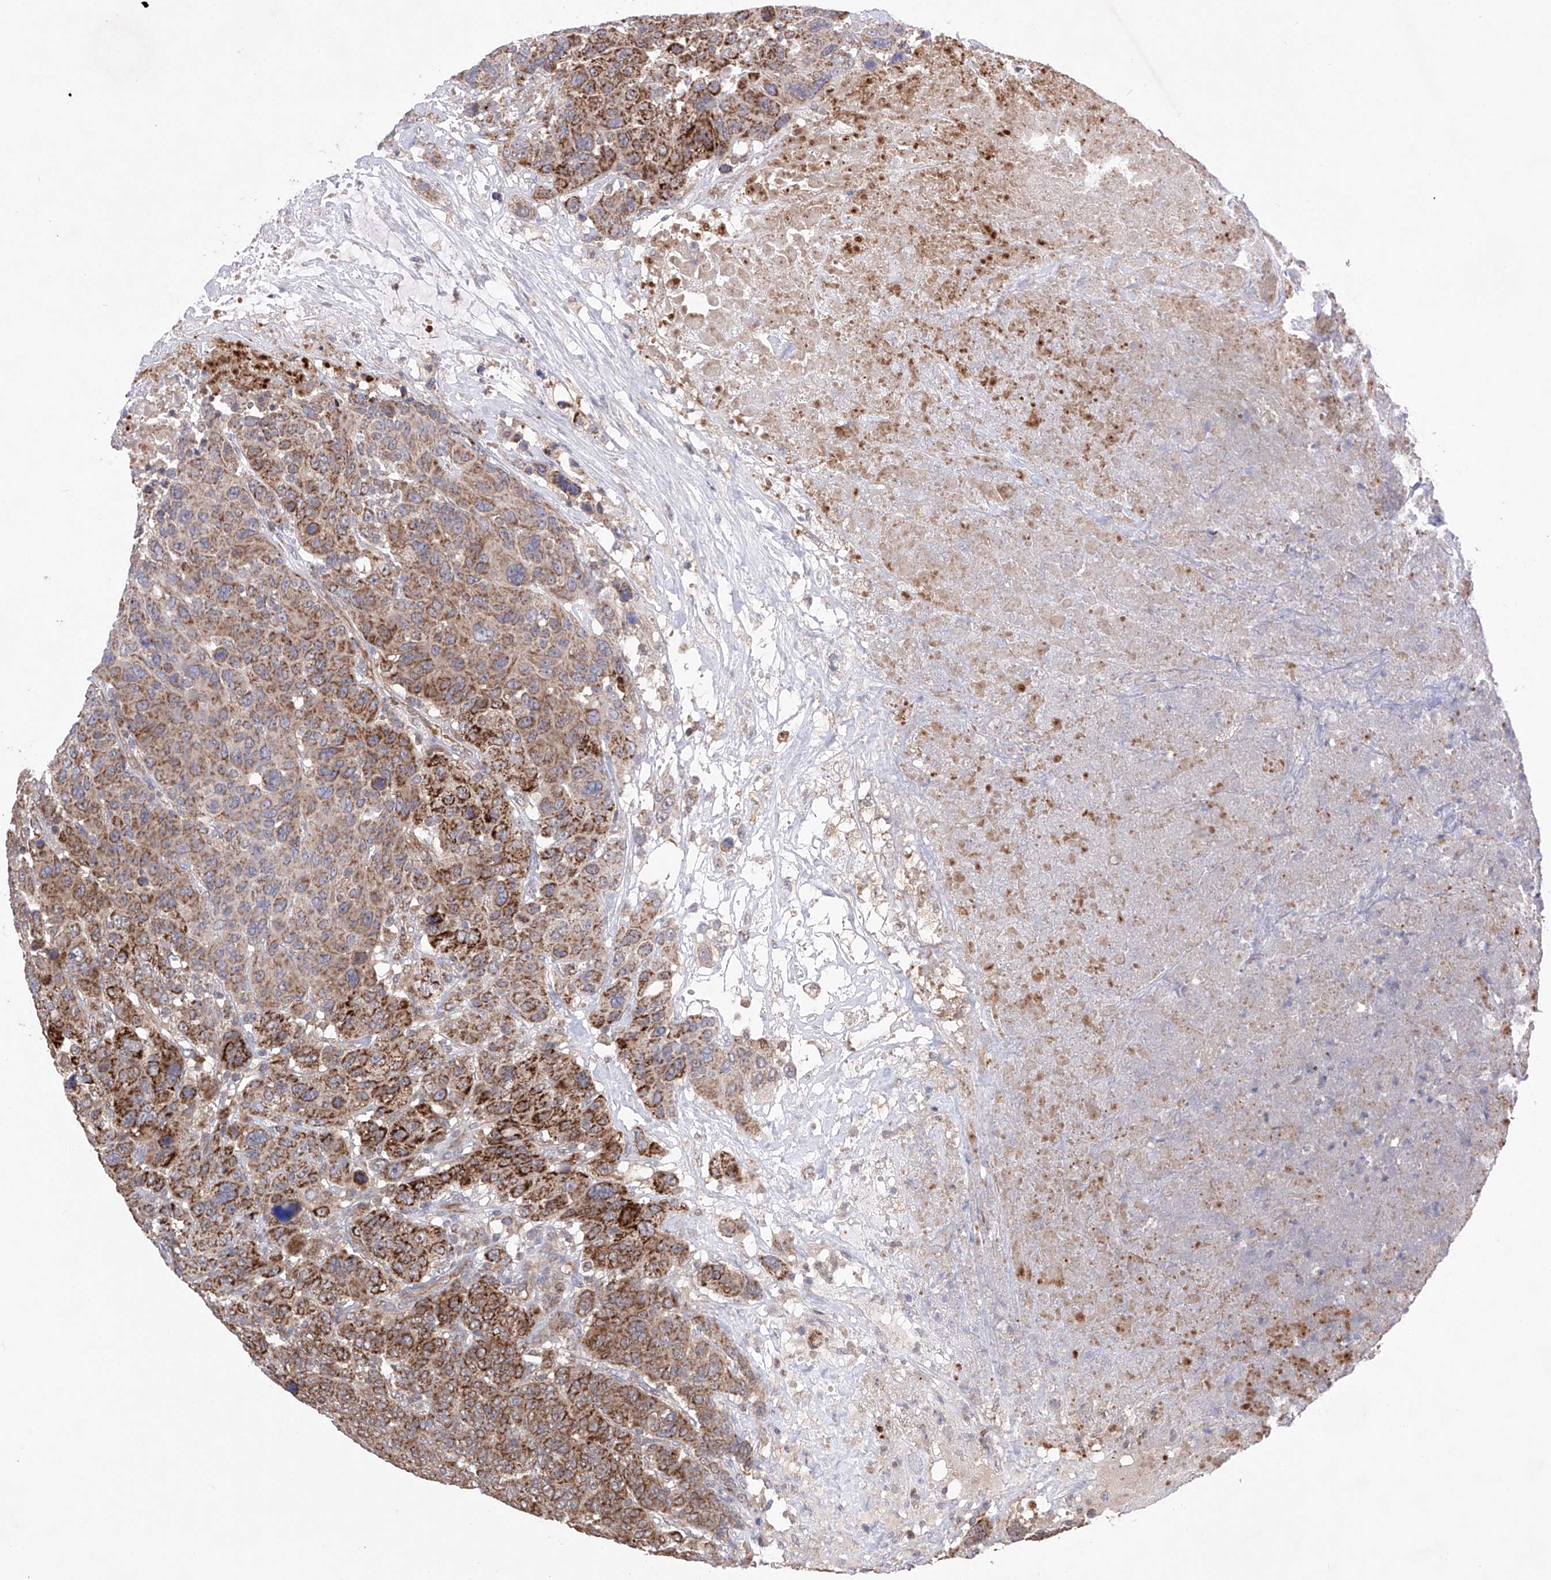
{"staining": {"intensity": "moderate", "quantity": ">75%", "location": "cytoplasmic/membranous"}, "tissue": "breast cancer", "cell_type": "Tumor cells", "image_type": "cancer", "snomed": [{"axis": "morphology", "description": "Duct carcinoma"}, {"axis": "topography", "description": "Breast"}], "caption": "Immunohistochemical staining of human breast cancer shows medium levels of moderate cytoplasmic/membranous protein expression in about >75% of tumor cells.", "gene": "SDHAF4", "patient": {"sex": "female", "age": 37}}